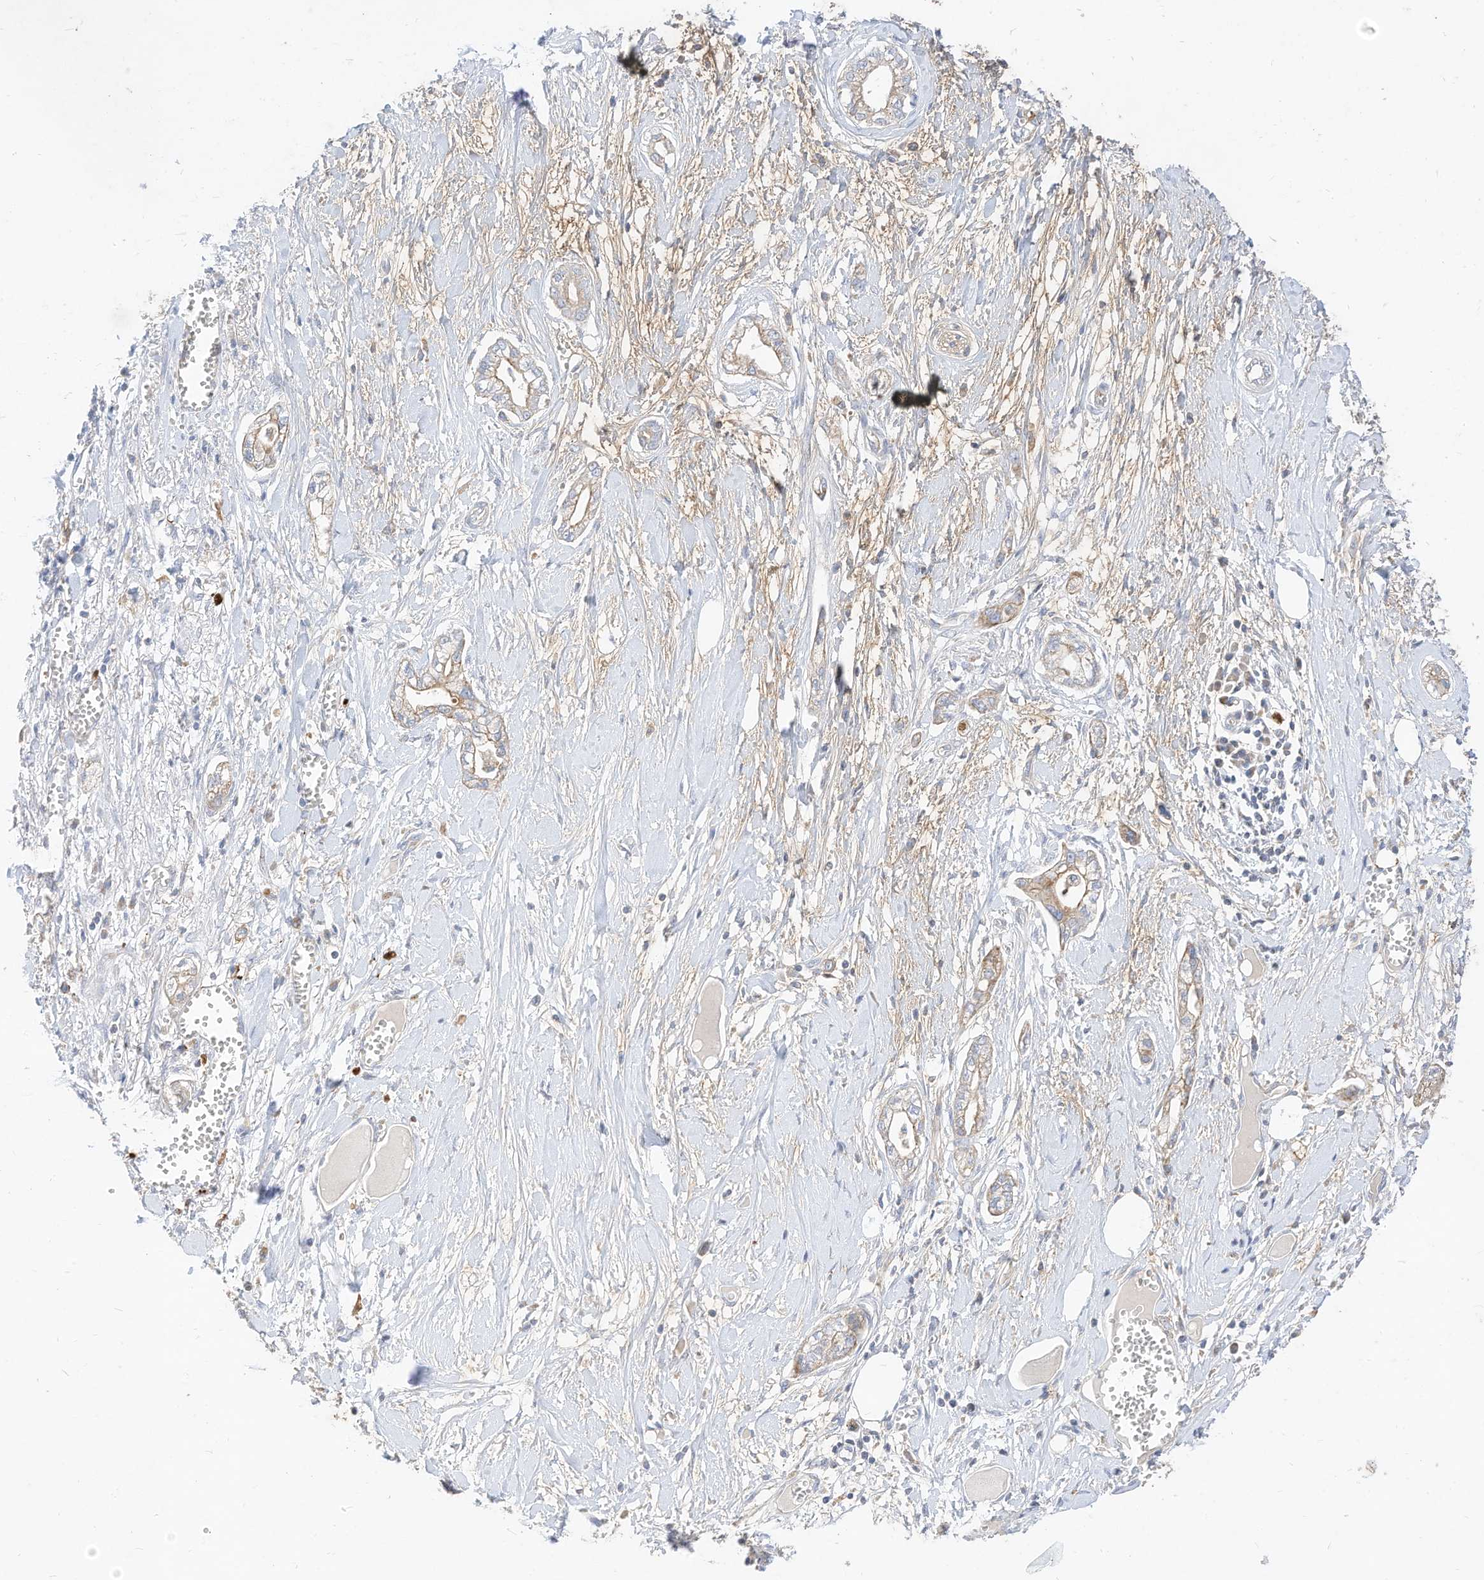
{"staining": {"intensity": "moderate", "quantity": "25%-75%", "location": "cytoplasmic/membranous"}, "tissue": "pancreatic cancer", "cell_type": "Tumor cells", "image_type": "cancer", "snomed": [{"axis": "morphology", "description": "Adenocarcinoma, NOS"}, {"axis": "topography", "description": "Pancreas"}], "caption": "An image of human pancreatic adenocarcinoma stained for a protein reveals moderate cytoplasmic/membranous brown staining in tumor cells.", "gene": "RHOH", "patient": {"sex": "male", "age": 68}}